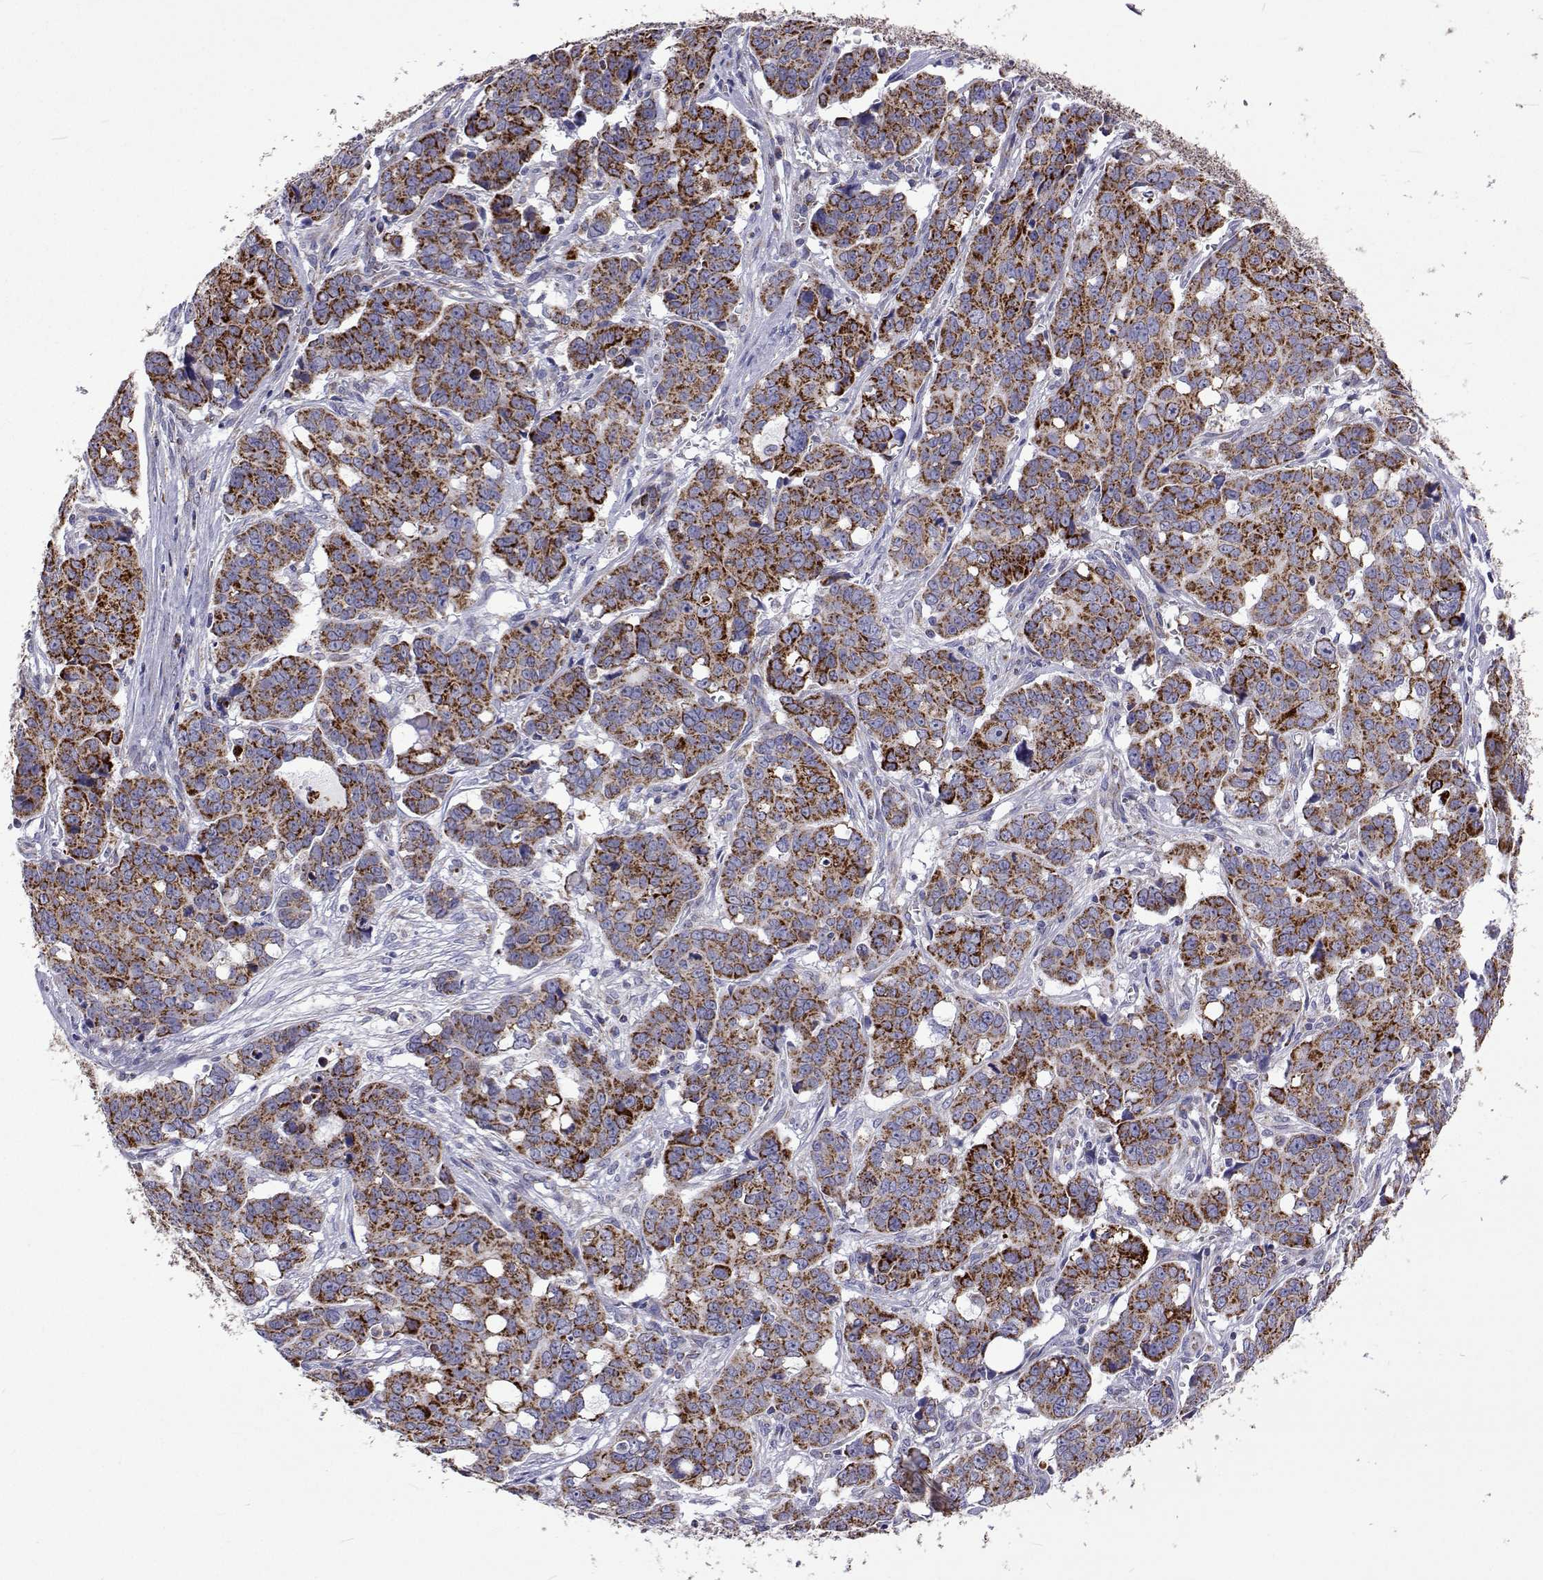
{"staining": {"intensity": "strong", "quantity": ">75%", "location": "cytoplasmic/membranous"}, "tissue": "ovarian cancer", "cell_type": "Tumor cells", "image_type": "cancer", "snomed": [{"axis": "morphology", "description": "Carcinoma, endometroid"}, {"axis": "topography", "description": "Ovary"}], "caption": "Immunohistochemistry (IHC) micrograph of neoplastic tissue: human endometroid carcinoma (ovarian) stained using IHC exhibits high levels of strong protein expression localized specifically in the cytoplasmic/membranous of tumor cells, appearing as a cytoplasmic/membranous brown color.", "gene": "MCCC2", "patient": {"sex": "female", "age": 78}}